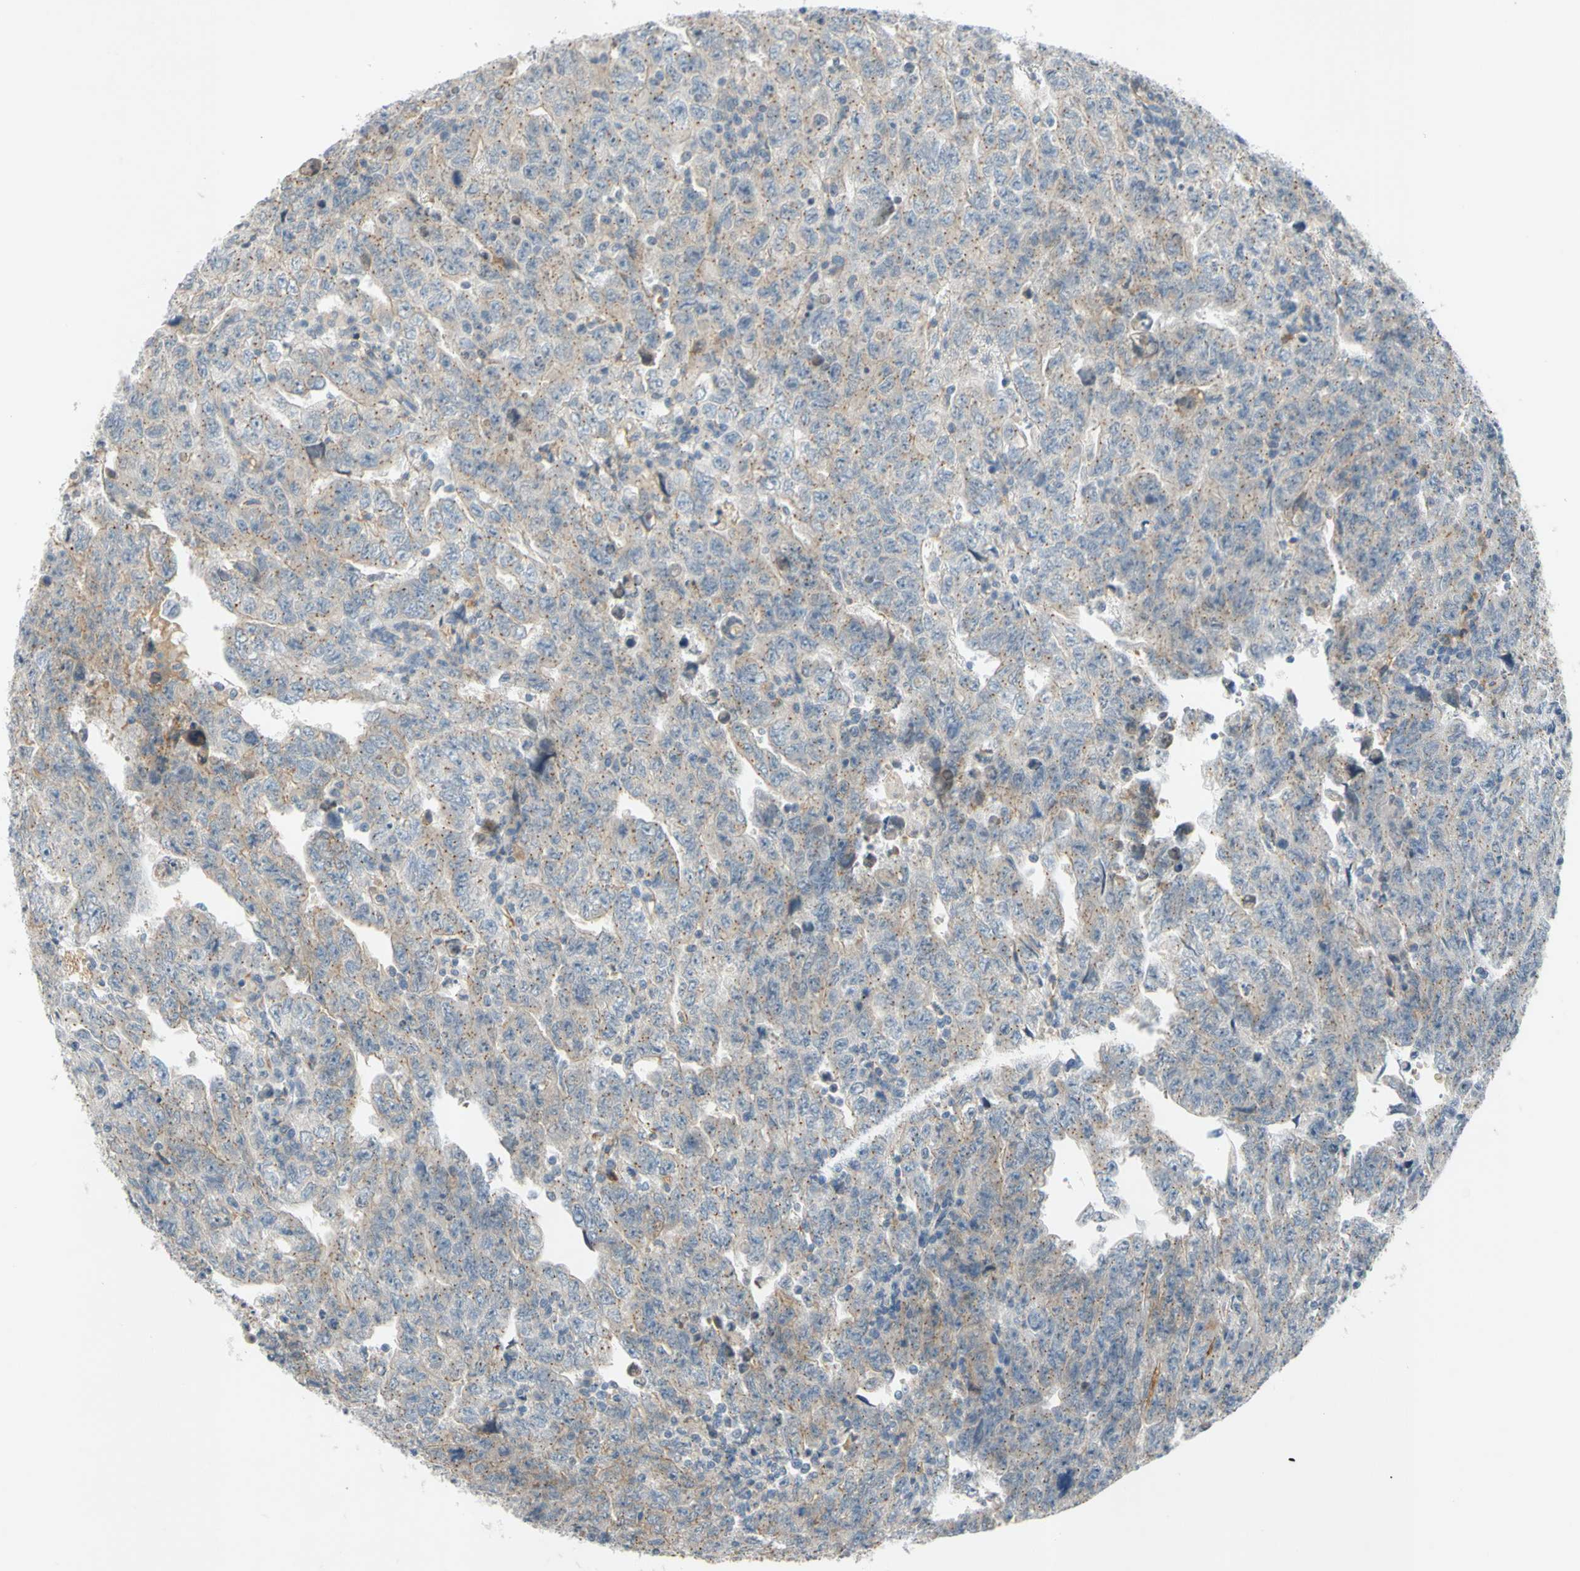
{"staining": {"intensity": "negative", "quantity": "none", "location": "none"}, "tissue": "testis cancer", "cell_type": "Tumor cells", "image_type": "cancer", "snomed": [{"axis": "morphology", "description": "Carcinoma, Embryonal, NOS"}, {"axis": "topography", "description": "Testis"}], "caption": "The photomicrograph displays no staining of tumor cells in testis embryonal carcinoma. The staining was performed using DAB (3,3'-diaminobenzidine) to visualize the protein expression in brown, while the nuclei were stained in blue with hematoxylin (Magnification: 20x).", "gene": "ADD2", "patient": {"sex": "male", "age": 28}}